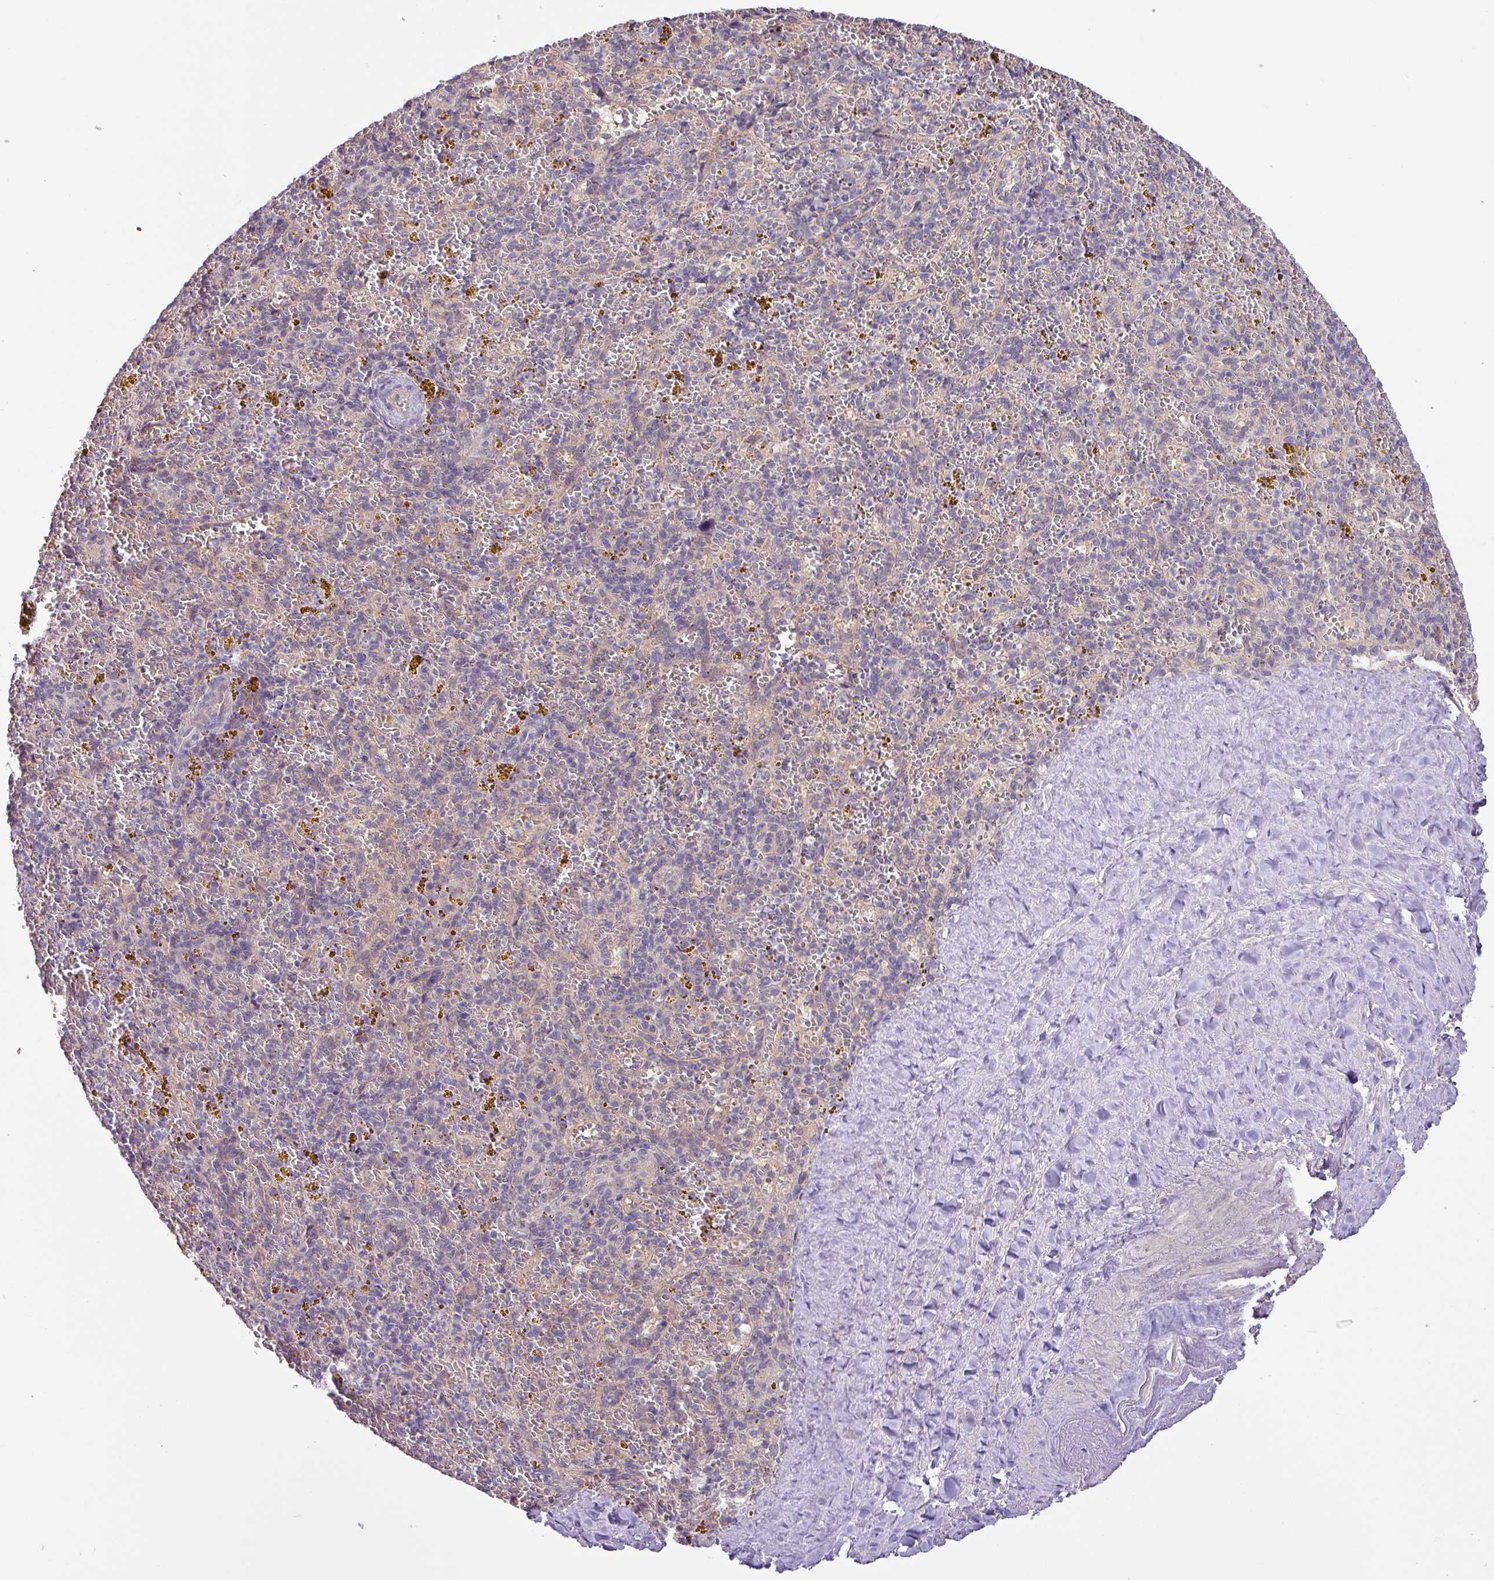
{"staining": {"intensity": "negative", "quantity": "none", "location": "none"}, "tissue": "spleen", "cell_type": "Cells in red pulp", "image_type": "normal", "snomed": [{"axis": "morphology", "description": "Normal tissue, NOS"}, {"axis": "topography", "description": "Spleen"}], "caption": "The immunohistochemistry (IHC) photomicrograph has no significant positivity in cells in red pulp of spleen.", "gene": "GALNT12", "patient": {"sex": "male", "age": 57}}